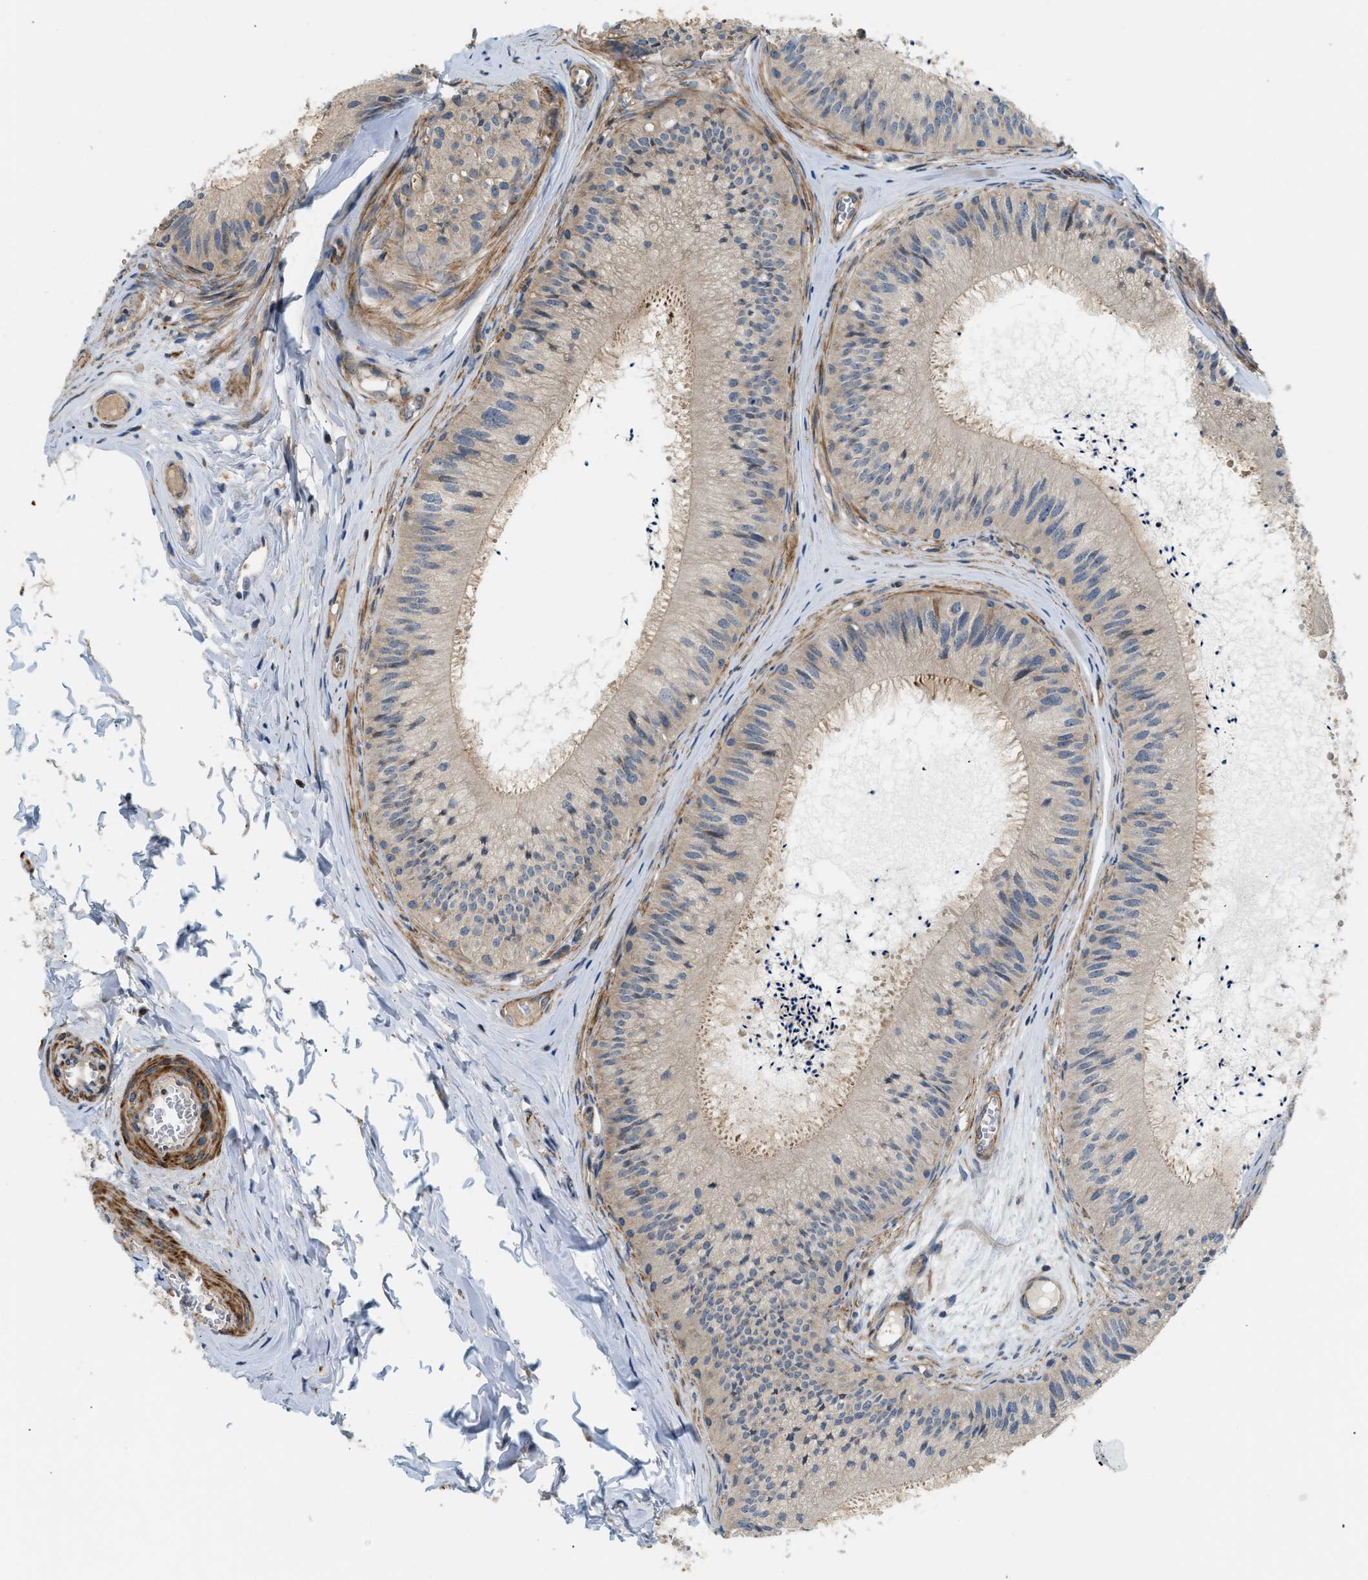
{"staining": {"intensity": "weak", "quantity": ">75%", "location": "cytoplasmic/membranous"}, "tissue": "epididymis", "cell_type": "Glandular cells", "image_type": "normal", "snomed": [{"axis": "morphology", "description": "Normal tissue, NOS"}, {"axis": "topography", "description": "Epididymis"}], "caption": "High-magnification brightfield microscopy of normal epididymis stained with DAB (brown) and counterstained with hematoxylin (blue). glandular cells exhibit weak cytoplasmic/membranous expression is seen in approximately>75% of cells.", "gene": "BTN3A2", "patient": {"sex": "male", "age": 31}}